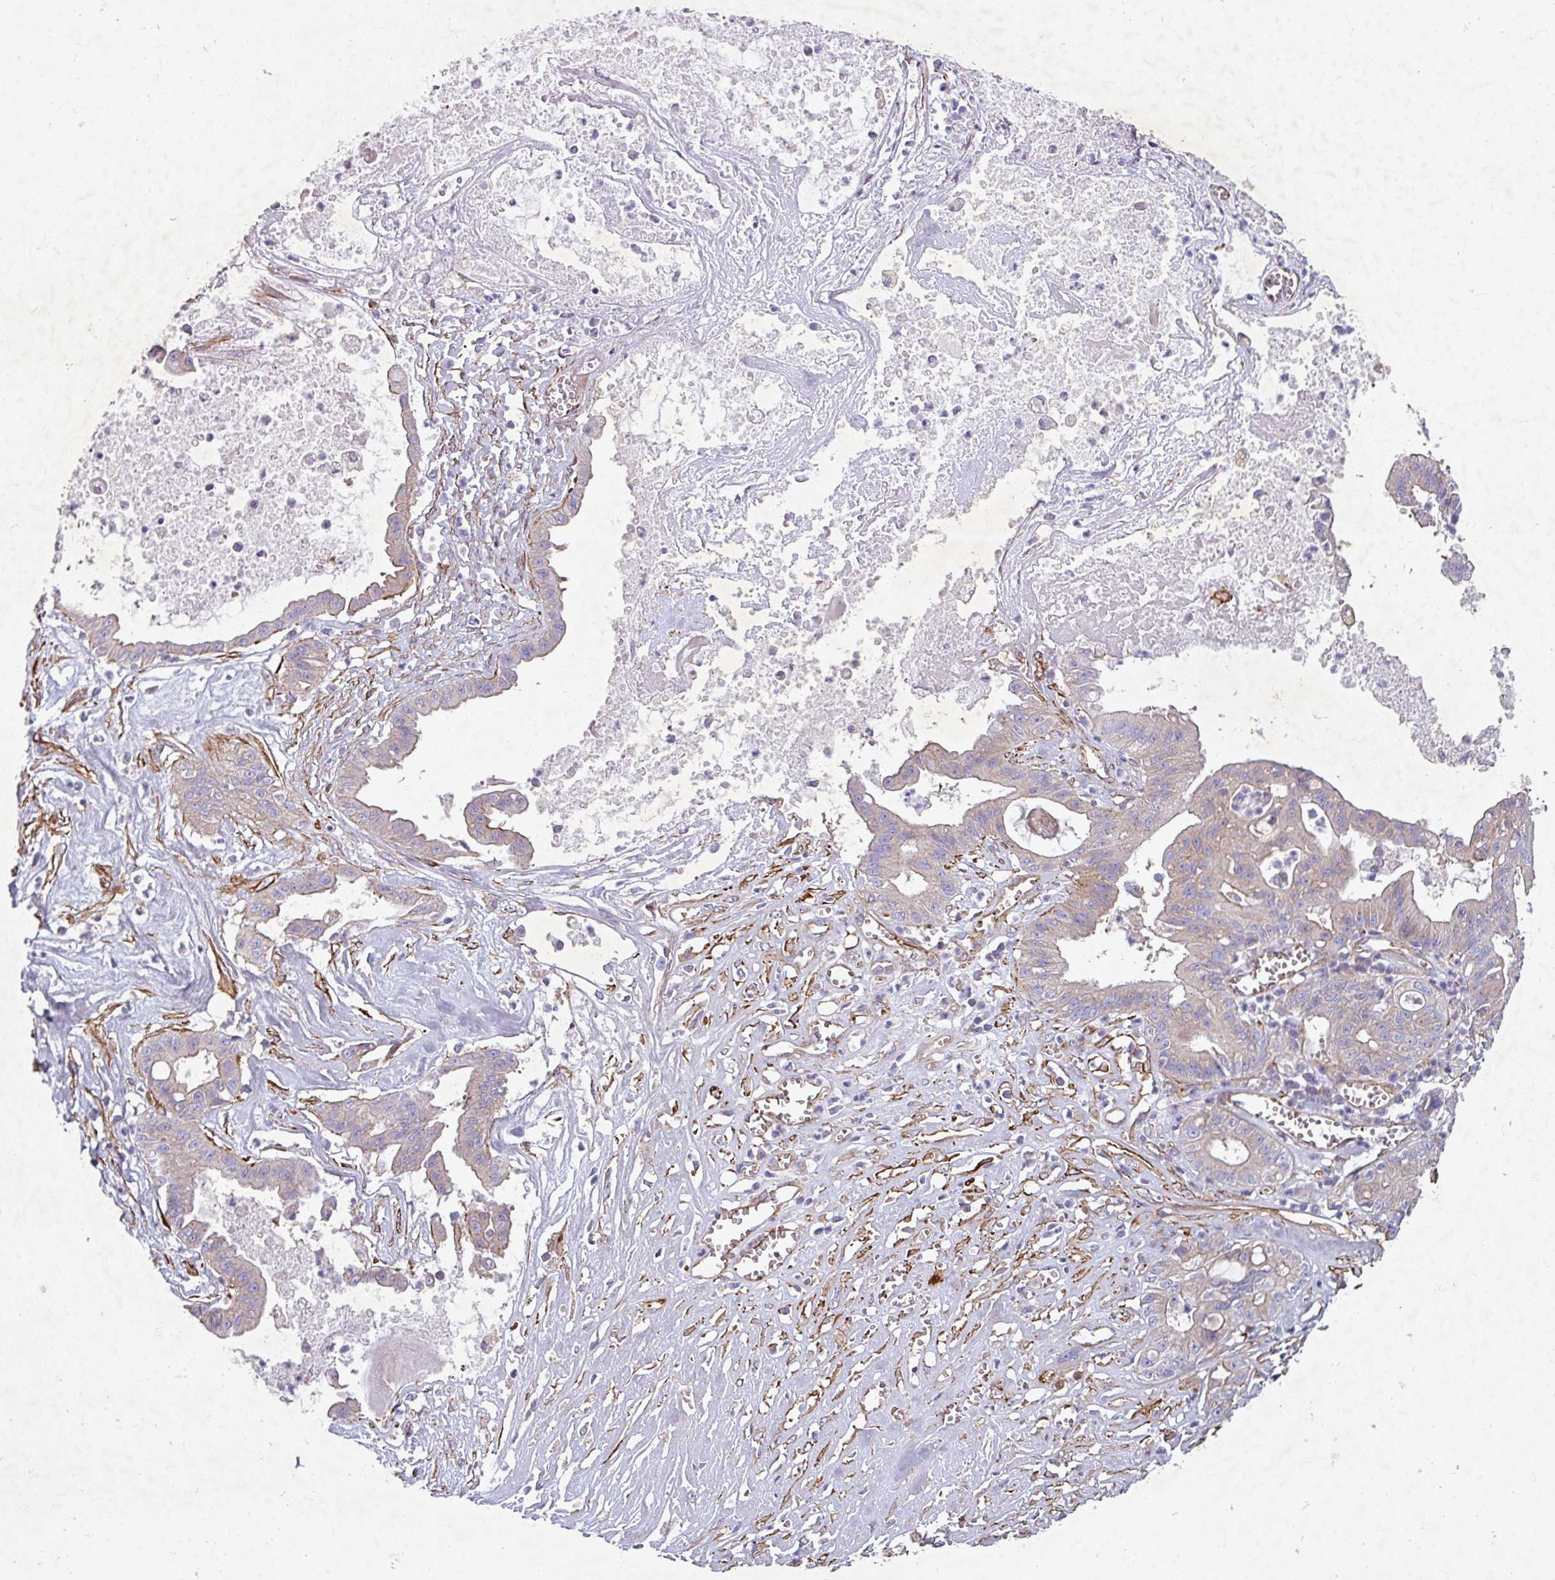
{"staining": {"intensity": "weak", "quantity": "25%-75%", "location": "cytoplasmic/membranous"}, "tissue": "ovarian cancer", "cell_type": "Tumor cells", "image_type": "cancer", "snomed": [{"axis": "morphology", "description": "Cystadenocarcinoma, mucinous, NOS"}, {"axis": "topography", "description": "Ovary"}], "caption": "Approximately 25%-75% of tumor cells in ovarian mucinous cystadenocarcinoma demonstrate weak cytoplasmic/membranous protein staining as visualized by brown immunohistochemical staining.", "gene": "ATP2C2", "patient": {"sex": "female", "age": 70}}